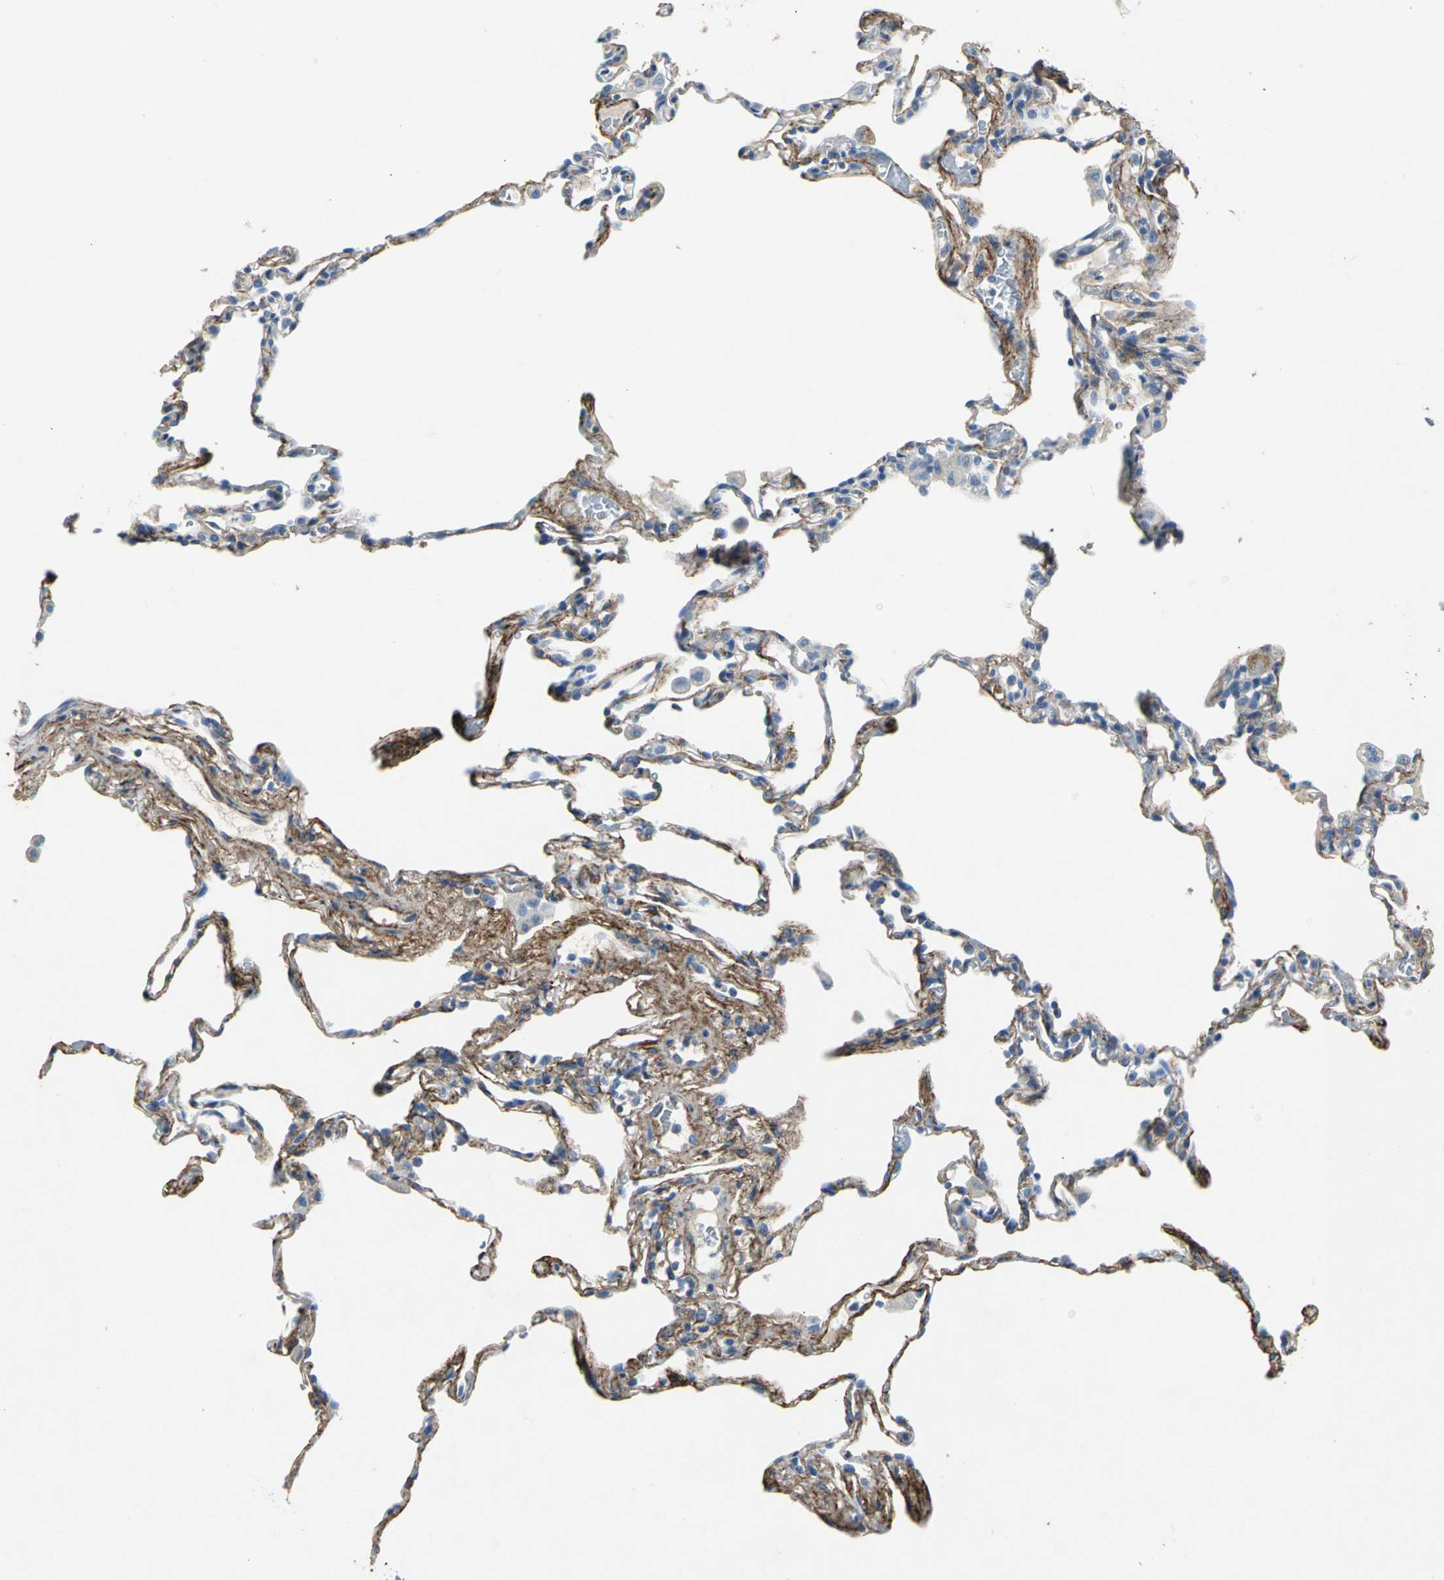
{"staining": {"intensity": "weak", "quantity": "25%-75%", "location": "cytoplasmic/membranous"}, "tissue": "lung", "cell_type": "Alveolar cells", "image_type": "normal", "snomed": [{"axis": "morphology", "description": "Normal tissue, NOS"}, {"axis": "topography", "description": "Lung"}], "caption": "An image showing weak cytoplasmic/membranous staining in approximately 25%-75% of alveolar cells in unremarkable lung, as visualized by brown immunohistochemical staining.", "gene": "EFNB3", "patient": {"sex": "male", "age": 59}}